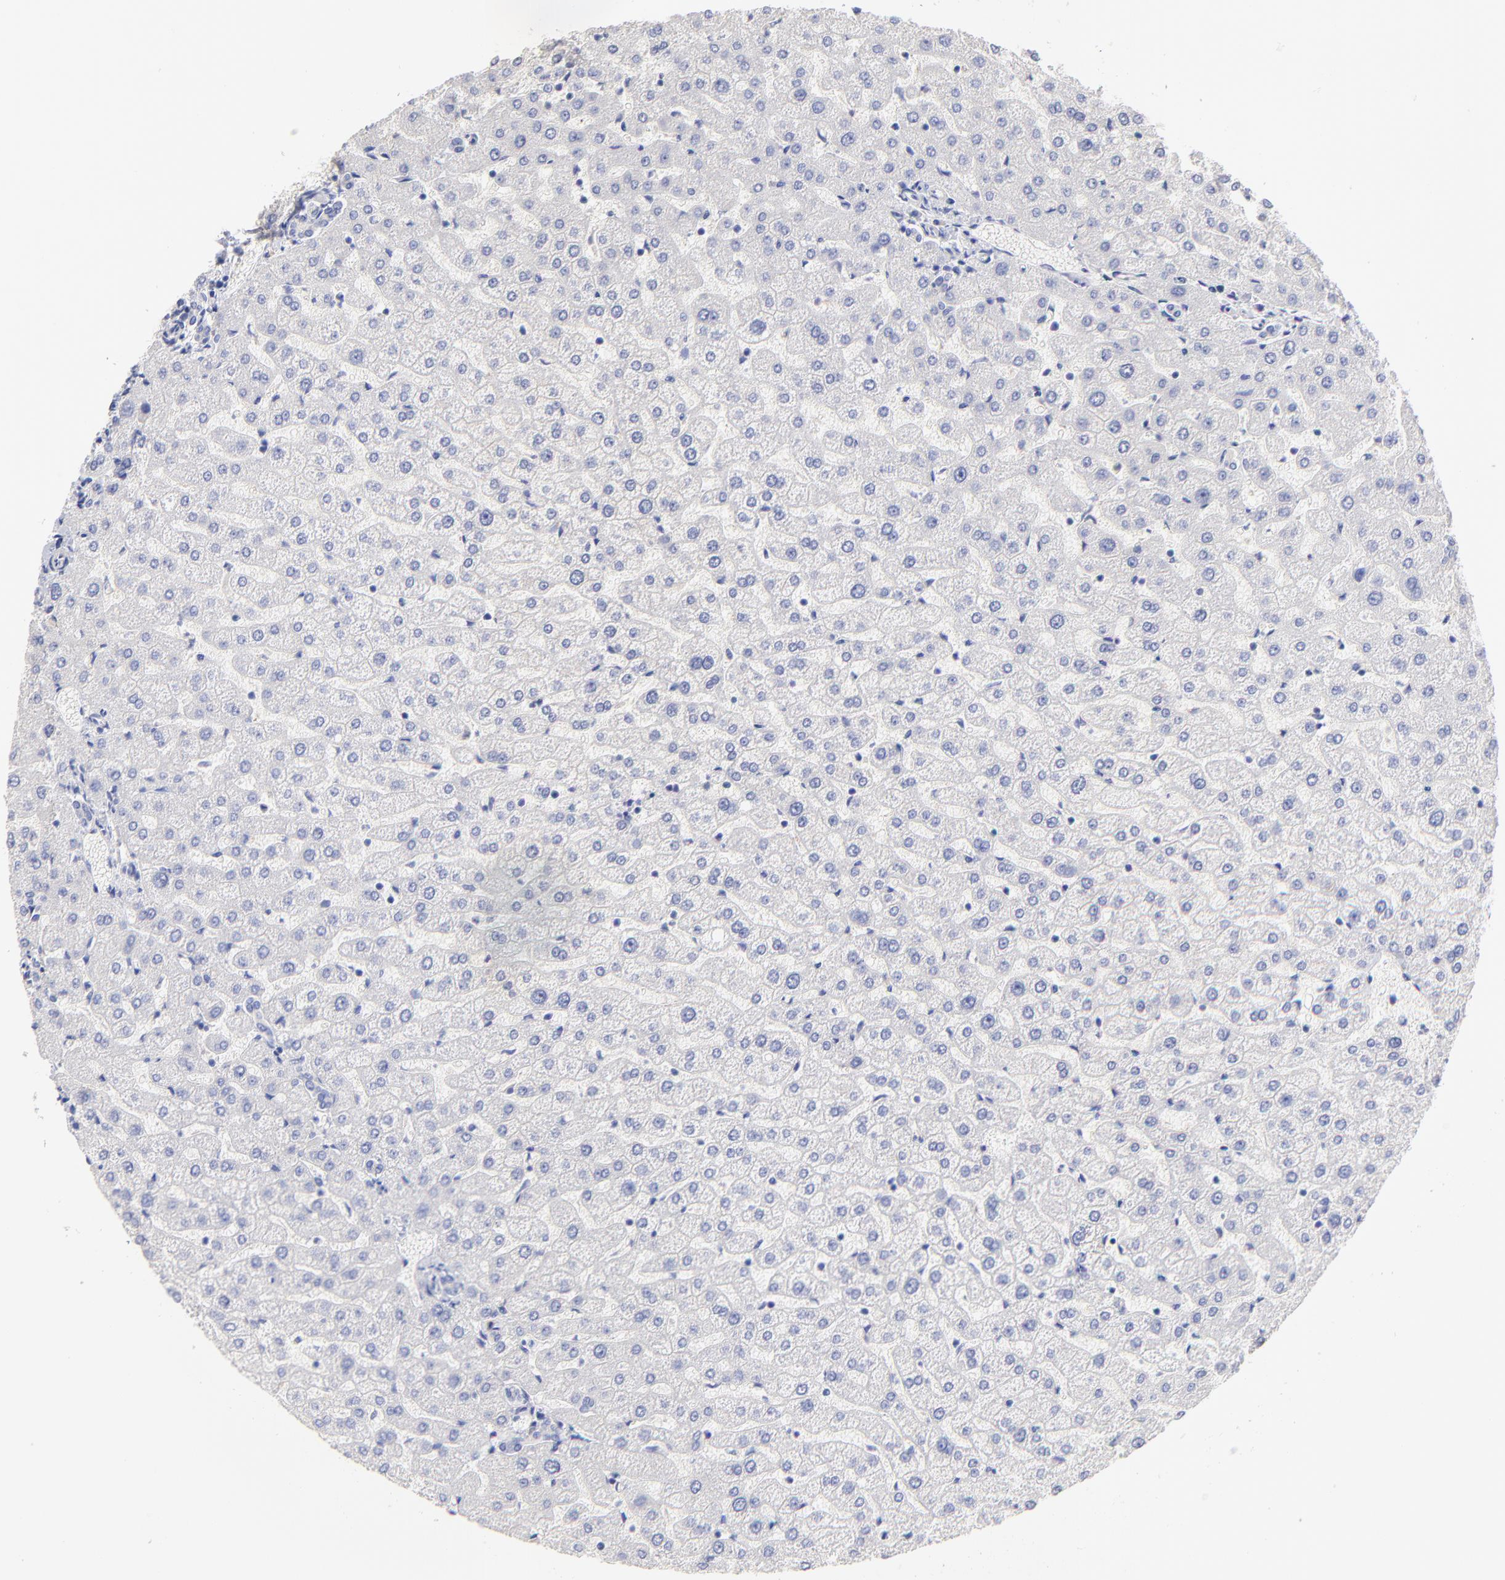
{"staining": {"intensity": "negative", "quantity": "none", "location": "none"}, "tissue": "liver", "cell_type": "Cholangiocytes", "image_type": "normal", "snomed": [{"axis": "morphology", "description": "Normal tissue, NOS"}, {"axis": "morphology", "description": "Fibrosis, NOS"}, {"axis": "topography", "description": "Liver"}], "caption": "This histopathology image is of benign liver stained with immunohistochemistry to label a protein in brown with the nuclei are counter-stained blue. There is no positivity in cholangiocytes. (DAB IHC, high magnification).", "gene": "CFAP57", "patient": {"sex": "female", "age": 29}}